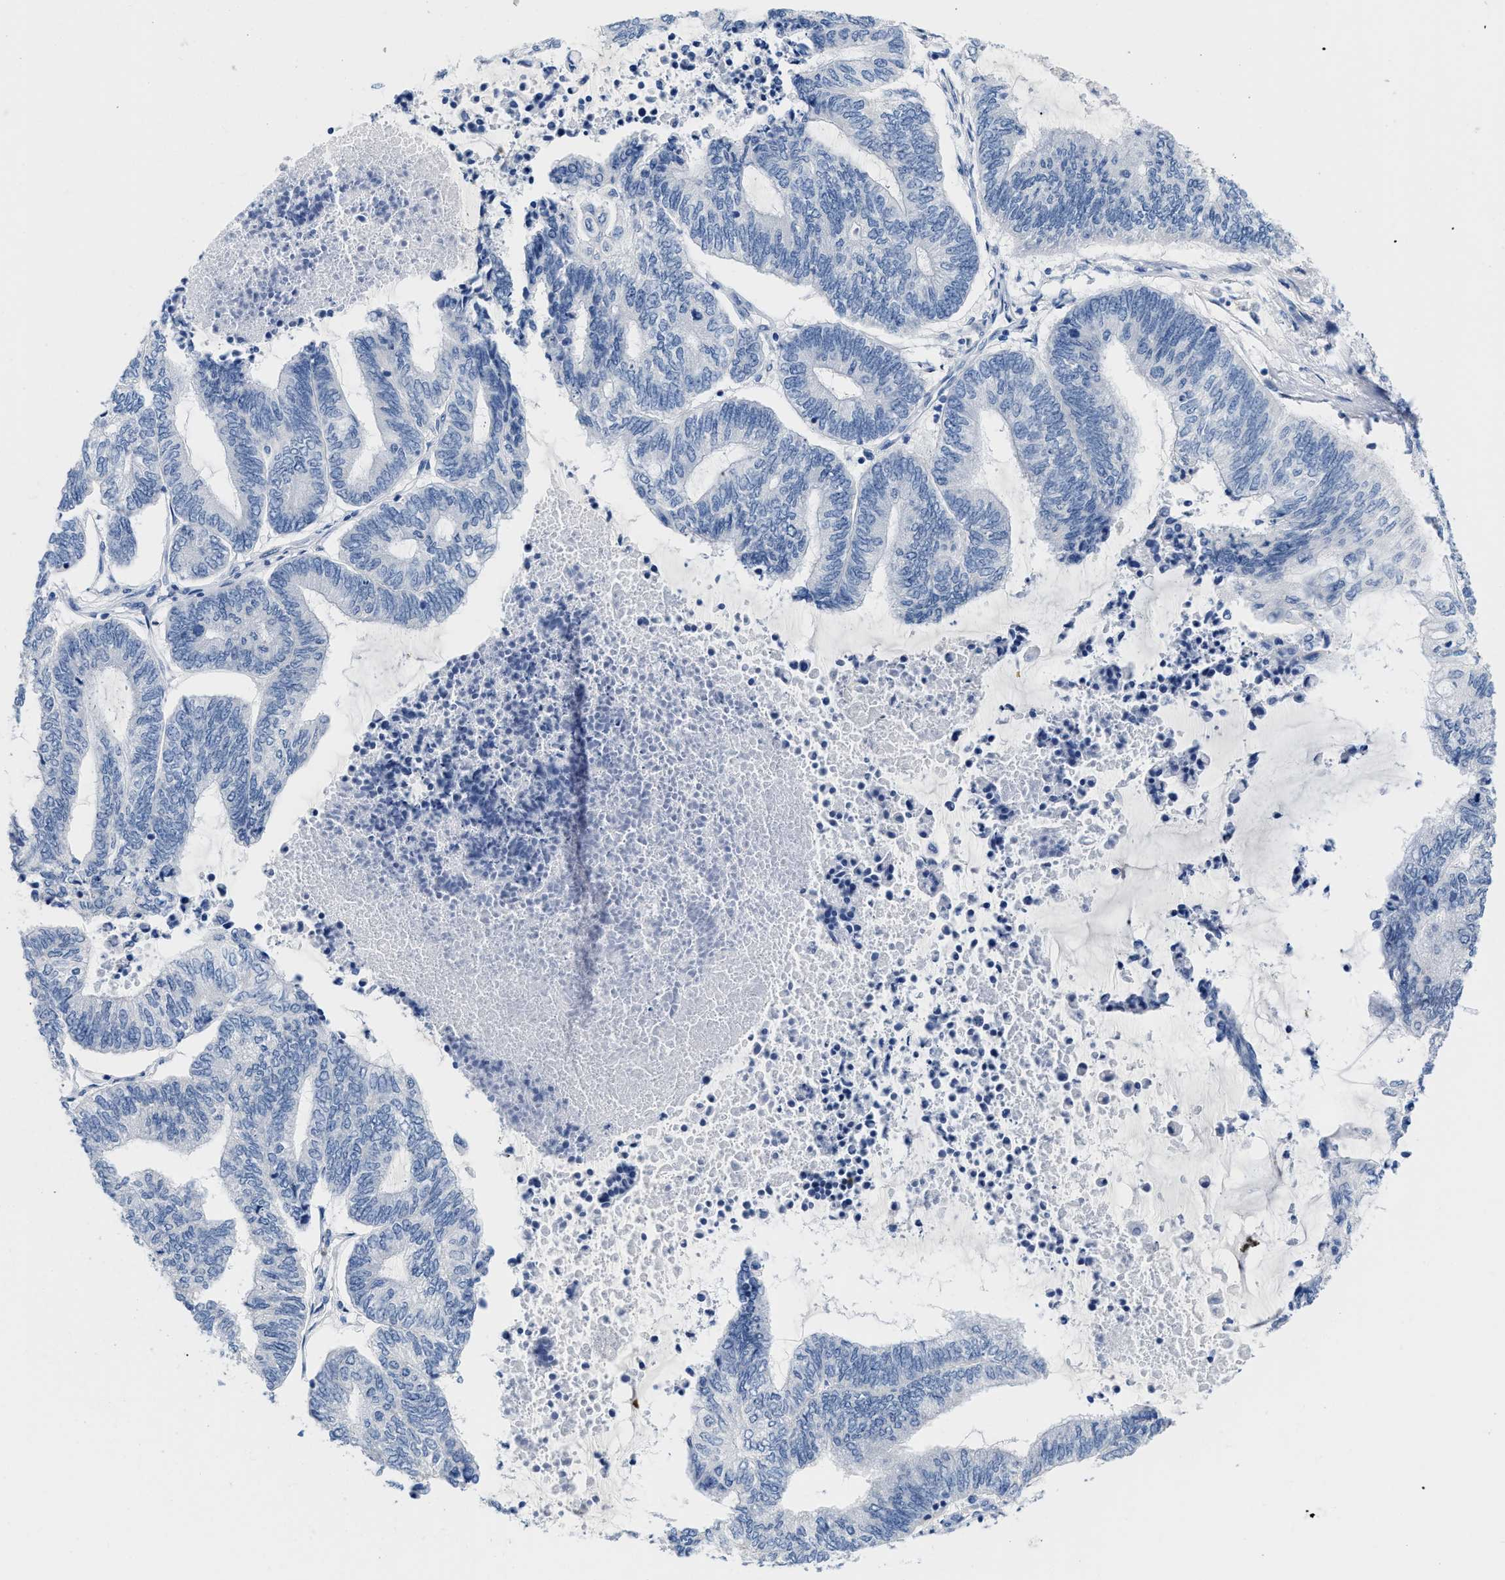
{"staining": {"intensity": "negative", "quantity": "none", "location": "none"}, "tissue": "endometrial cancer", "cell_type": "Tumor cells", "image_type": "cancer", "snomed": [{"axis": "morphology", "description": "Adenocarcinoma, NOS"}, {"axis": "topography", "description": "Uterus"}, {"axis": "topography", "description": "Endometrium"}], "caption": "A histopathology image of human endometrial cancer (adenocarcinoma) is negative for staining in tumor cells. (Brightfield microscopy of DAB (3,3'-diaminobenzidine) IHC at high magnification).", "gene": "CR1", "patient": {"sex": "female", "age": 70}}